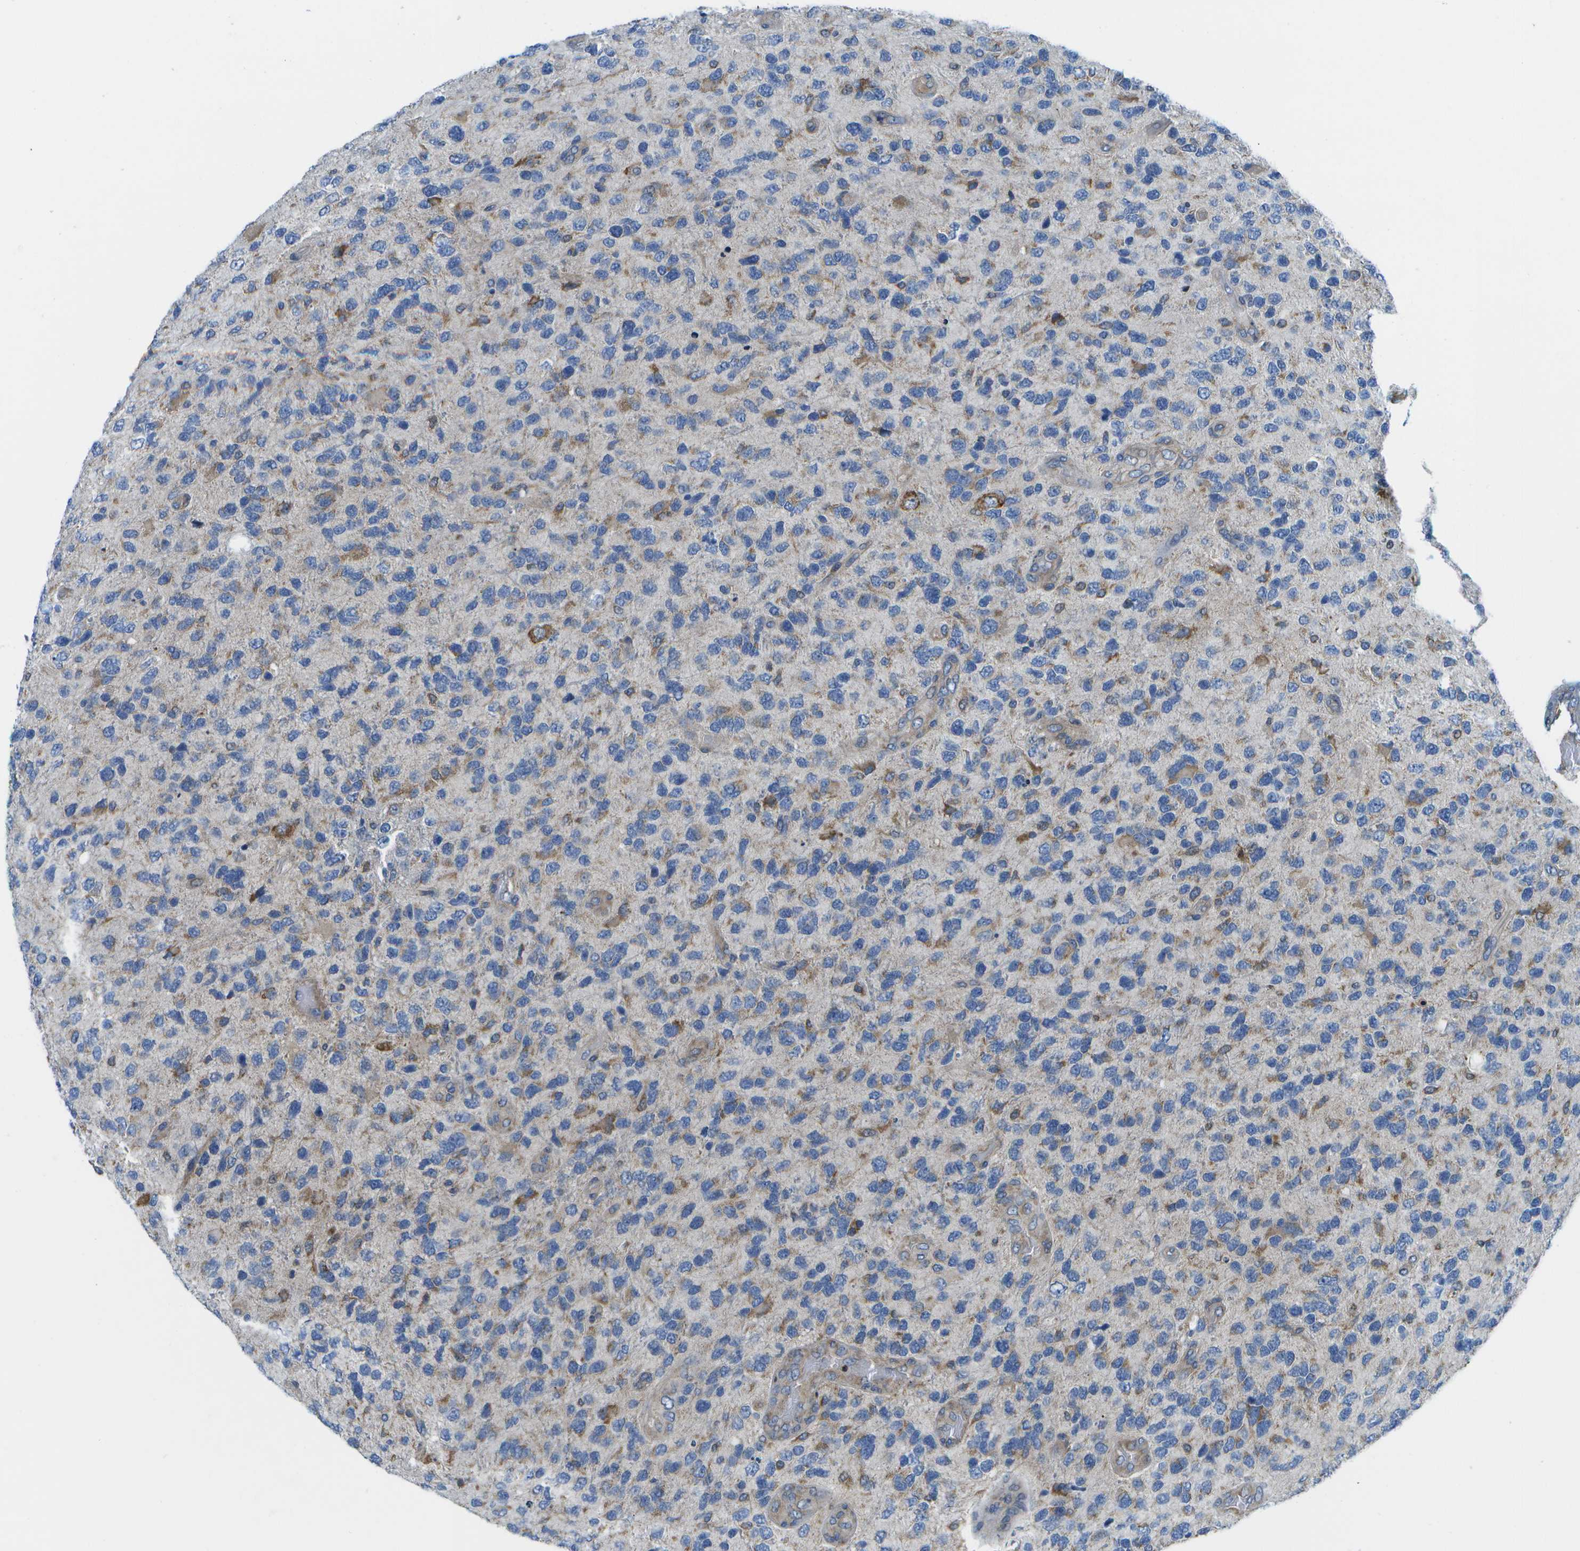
{"staining": {"intensity": "weak", "quantity": "<25%", "location": "cytoplasmic/membranous"}, "tissue": "glioma", "cell_type": "Tumor cells", "image_type": "cancer", "snomed": [{"axis": "morphology", "description": "Glioma, malignant, High grade"}, {"axis": "topography", "description": "Brain"}], "caption": "This is a photomicrograph of IHC staining of malignant glioma (high-grade), which shows no staining in tumor cells.", "gene": "GDF5", "patient": {"sex": "female", "age": 58}}